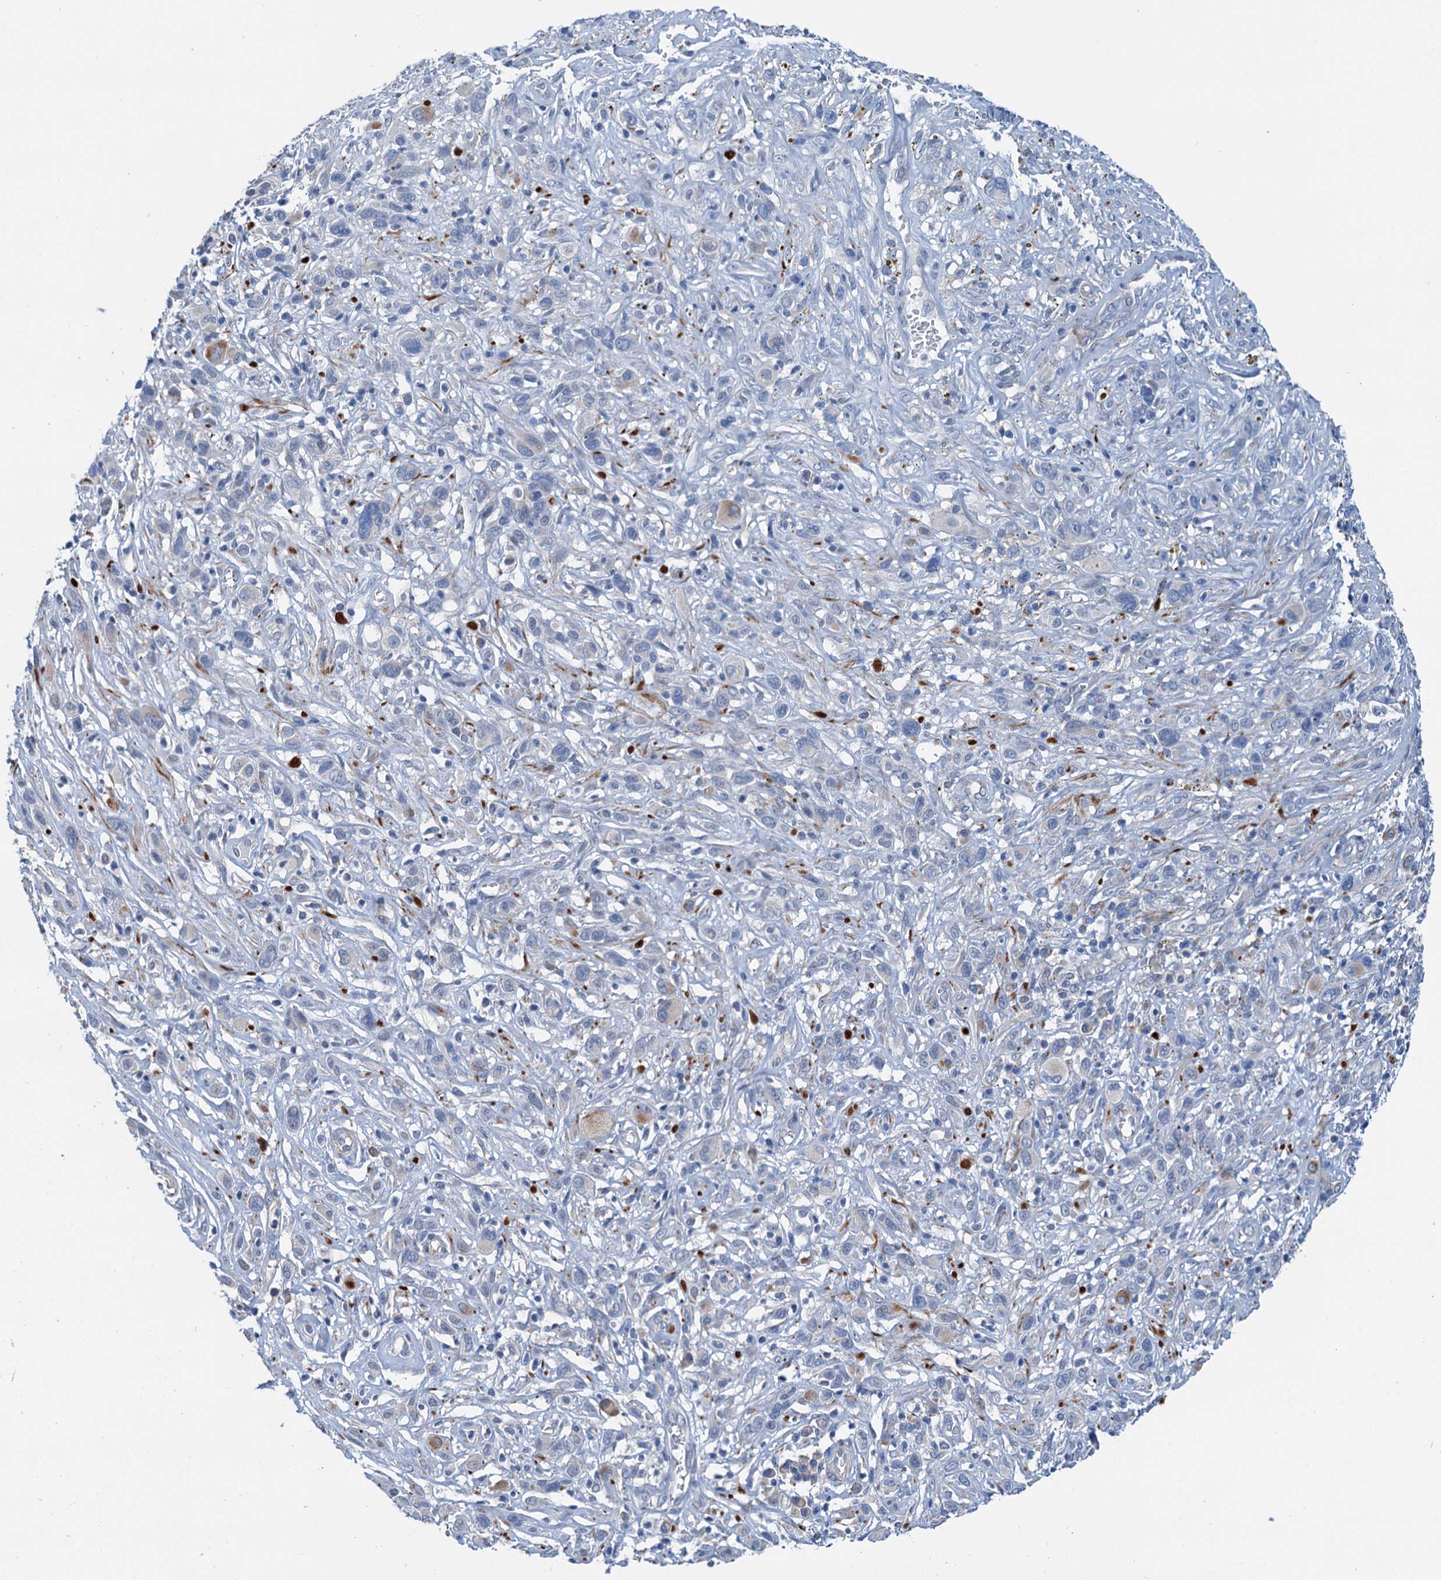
{"staining": {"intensity": "negative", "quantity": "none", "location": "none"}, "tissue": "melanoma", "cell_type": "Tumor cells", "image_type": "cancer", "snomed": [{"axis": "morphology", "description": "Malignant melanoma, NOS"}, {"axis": "topography", "description": "Skin of trunk"}], "caption": "Malignant melanoma stained for a protein using immunohistochemistry reveals no expression tumor cells.", "gene": "ELAC1", "patient": {"sex": "male", "age": 71}}